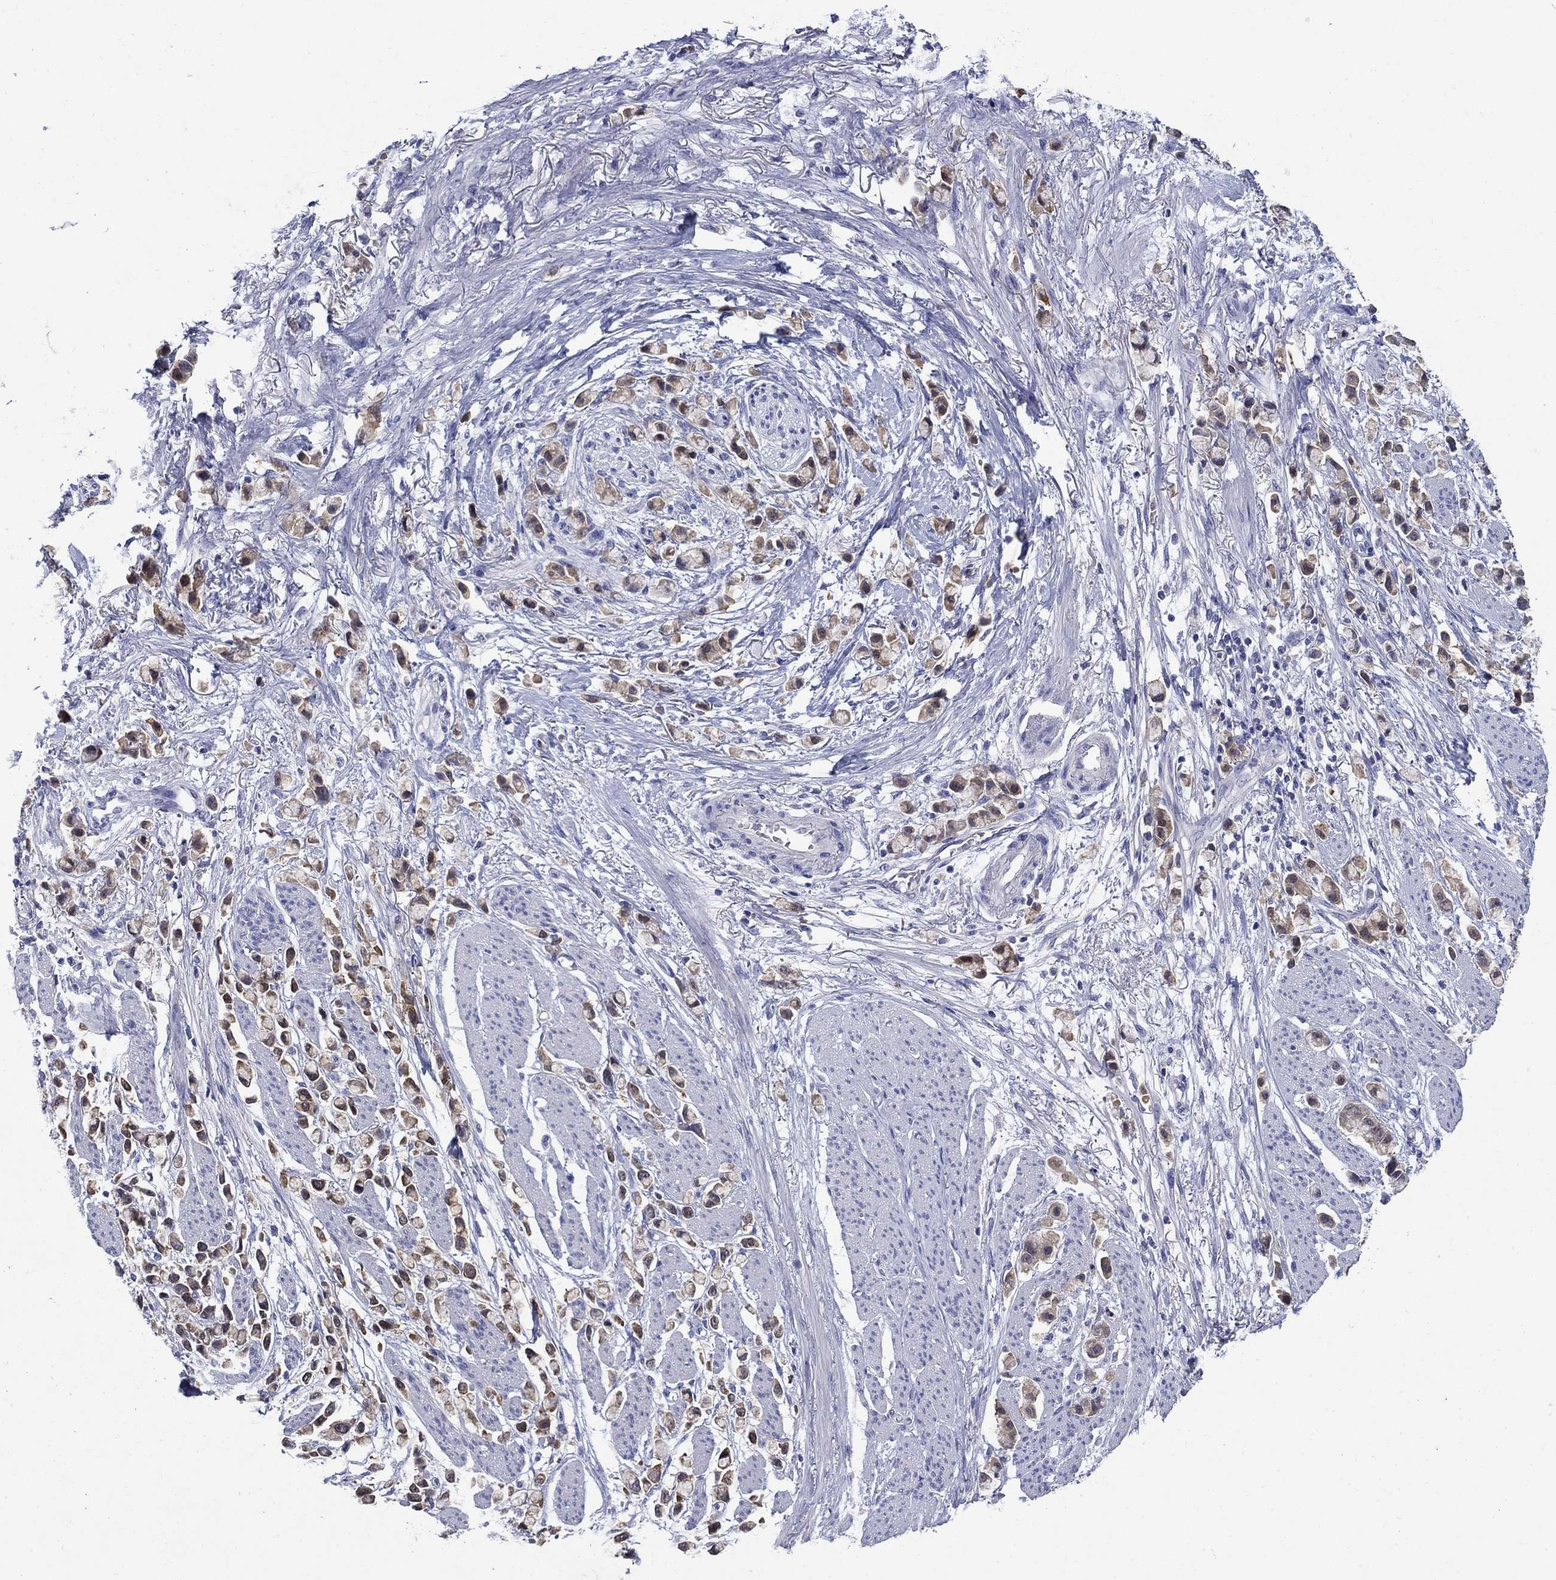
{"staining": {"intensity": "moderate", "quantity": "25%-75%", "location": "cytoplasmic/membranous"}, "tissue": "stomach cancer", "cell_type": "Tumor cells", "image_type": "cancer", "snomed": [{"axis": "morphology", "description": "Adenocarcinoma, NOS"}, {"axis": "topography", "description": "Stomach"}], "caption": "Tumor cells demonstrate medium levels of moderate cytoplasmic/membranous positivity in about 25%-75% of cells in human adenocarcinoma (stomach).", "gene": "SULT2B1", "patient": {"sex": "female", "age": 81}}